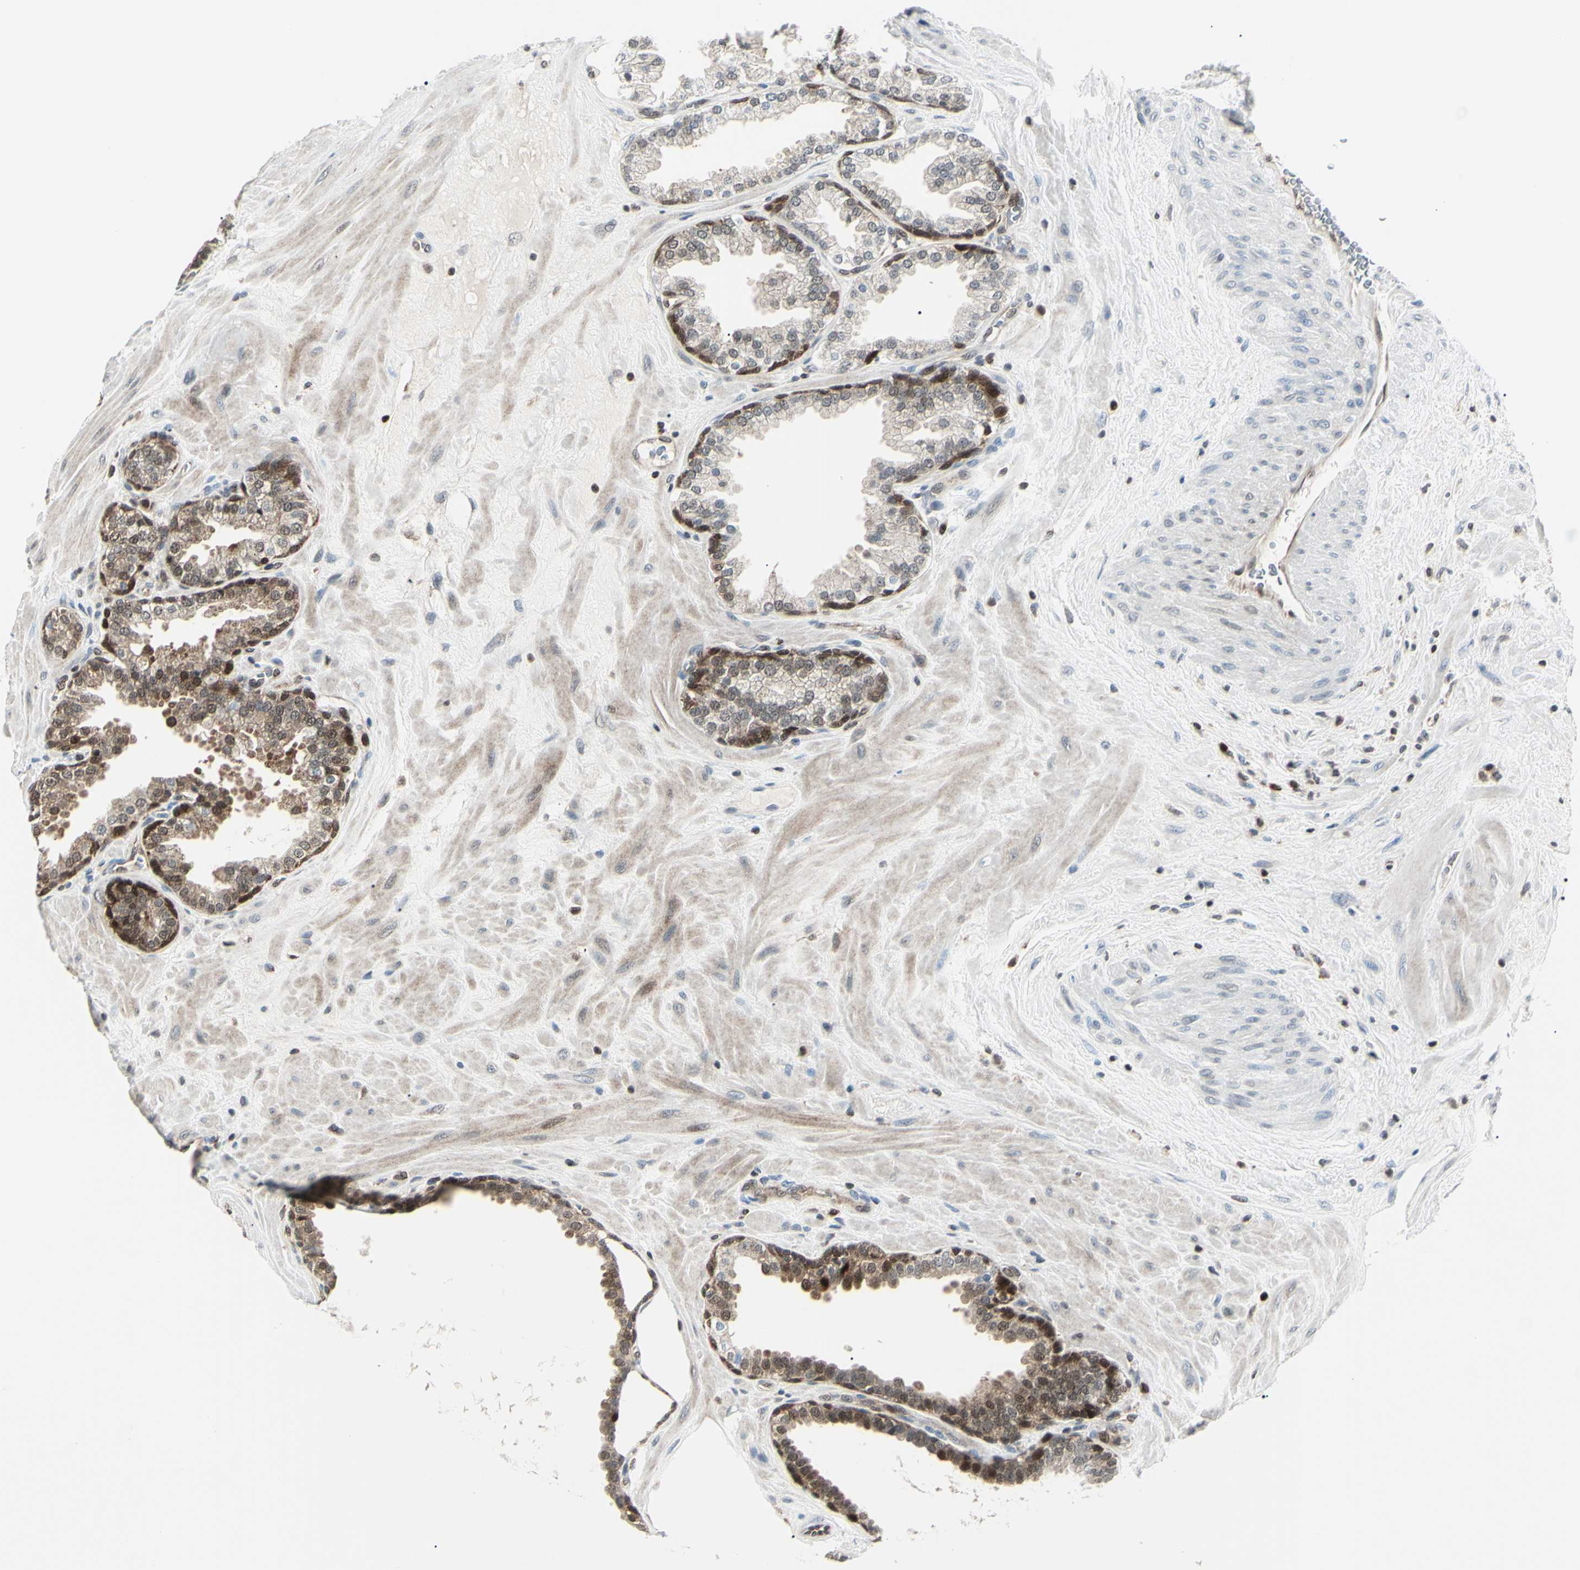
{"staining": {"intensity": "moderate", "quantity": "25%-75%", "location": "cytoplasmic/membranous,nuclear"}, "tissue": "prostate", "cell_type": "Glandular cells", "image_type": "normal", "snomed": [{"axis": "morphology", "description": "Normal tissue, NOS"}, {"axis": "topography", "description": "Prostate"}], "caption": "Brown immunohistochemical staining in unremarkable human prostate displays moderate cytoplasmic/membranous,nuclear expression in about 25%-75% of glandular cells.", "gene": "PGK1", "patient": {"sex": "male", "age": 51}}